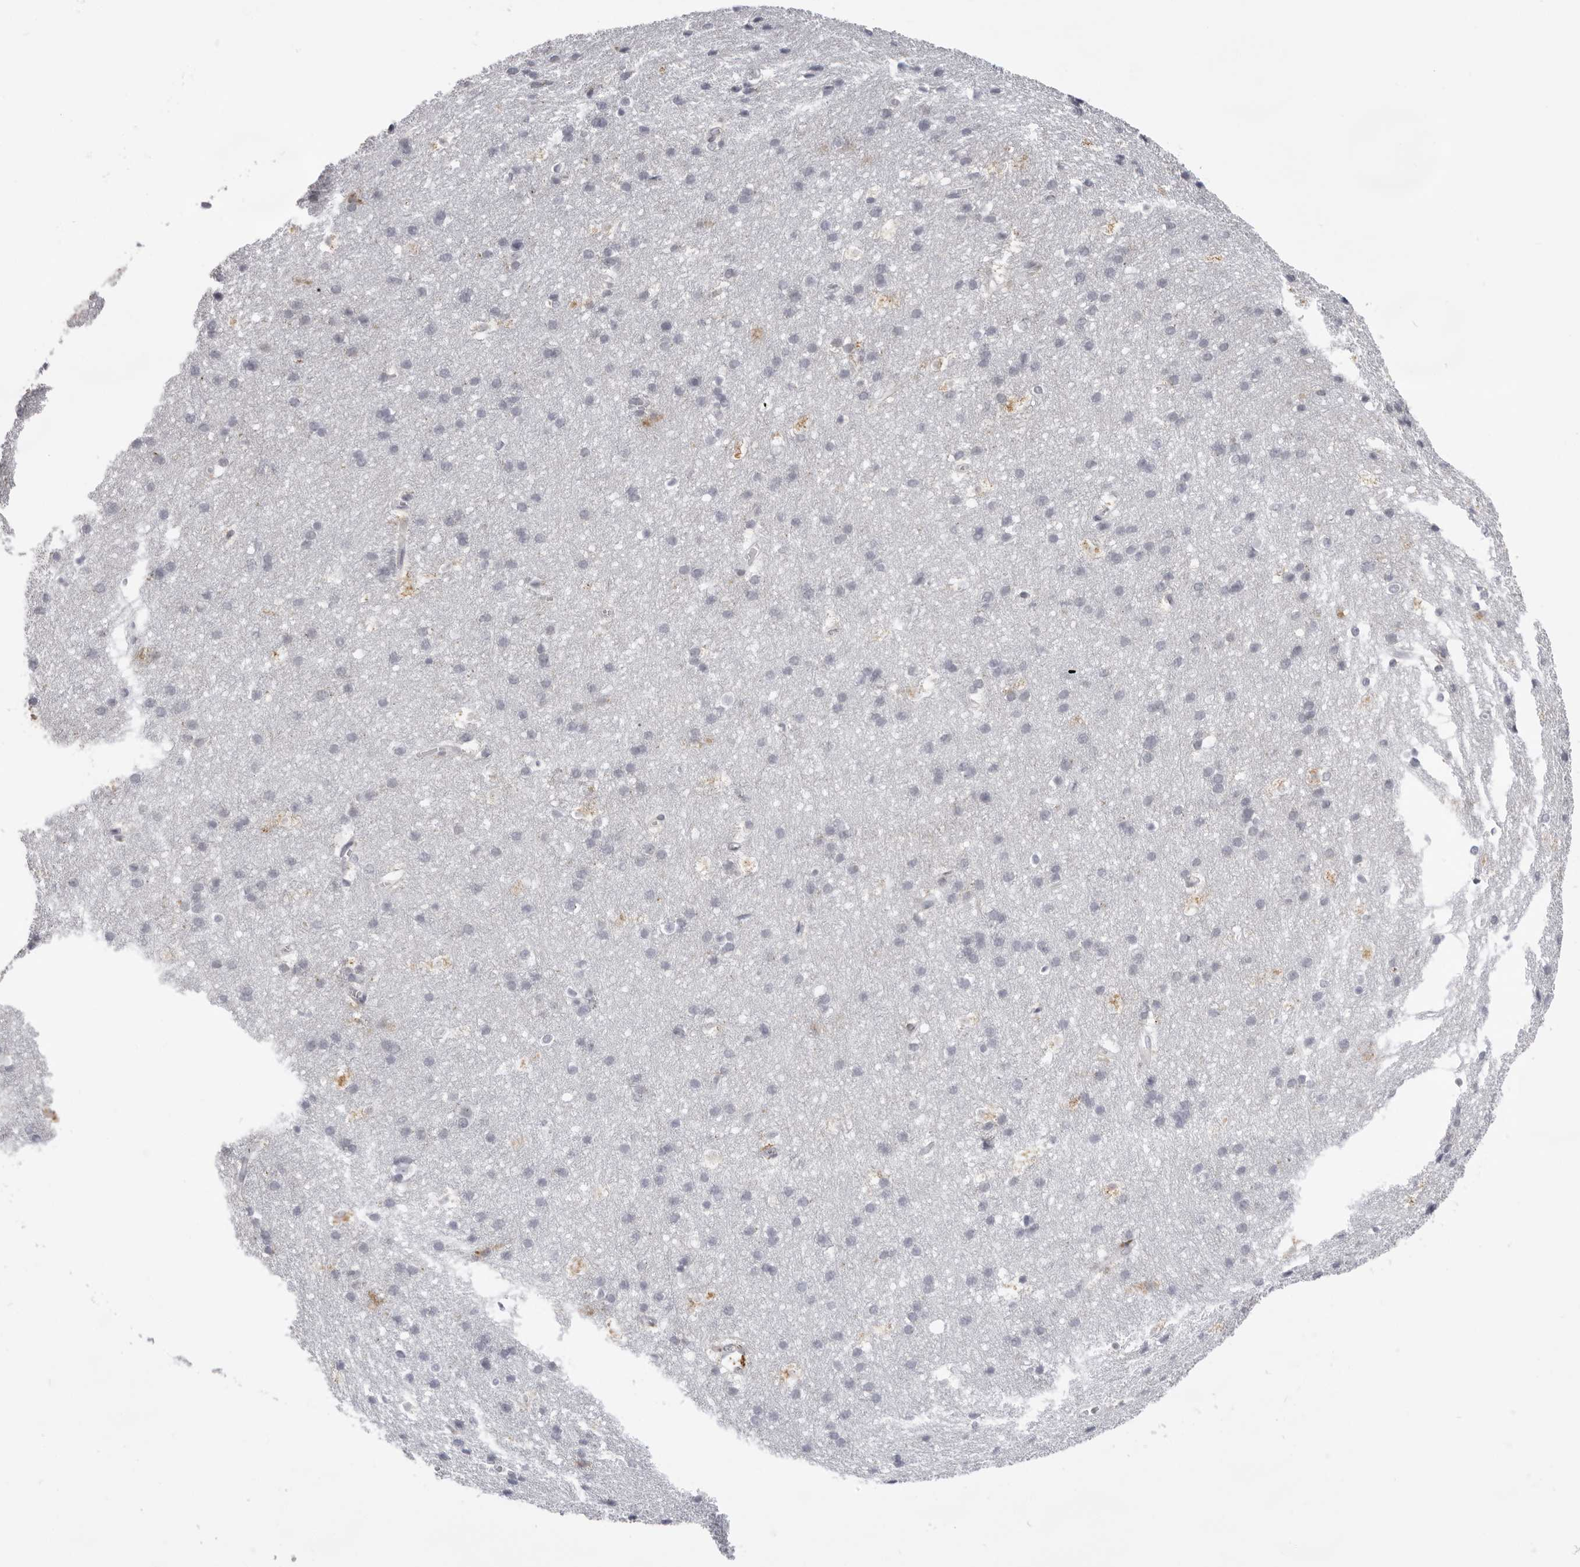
{"staining": {"intensity": "negative", "quantity": "none", "location": "none"}, "tissue": "cerebral cortex", "cell_type": "Endothelial cells", "image_type": "normal", "snomed": [{"axis": "morphology", "description": "Normal tissue, NOS"}, {"axis": "topography", "description": "Cerebral cortex"}], "caption": "This is a image of IHC staining of benign cerebral cortex, which shows no expression in endothelial cells.", "gene": "ACP6", "patient": {"sex": "male", "age": 54}}